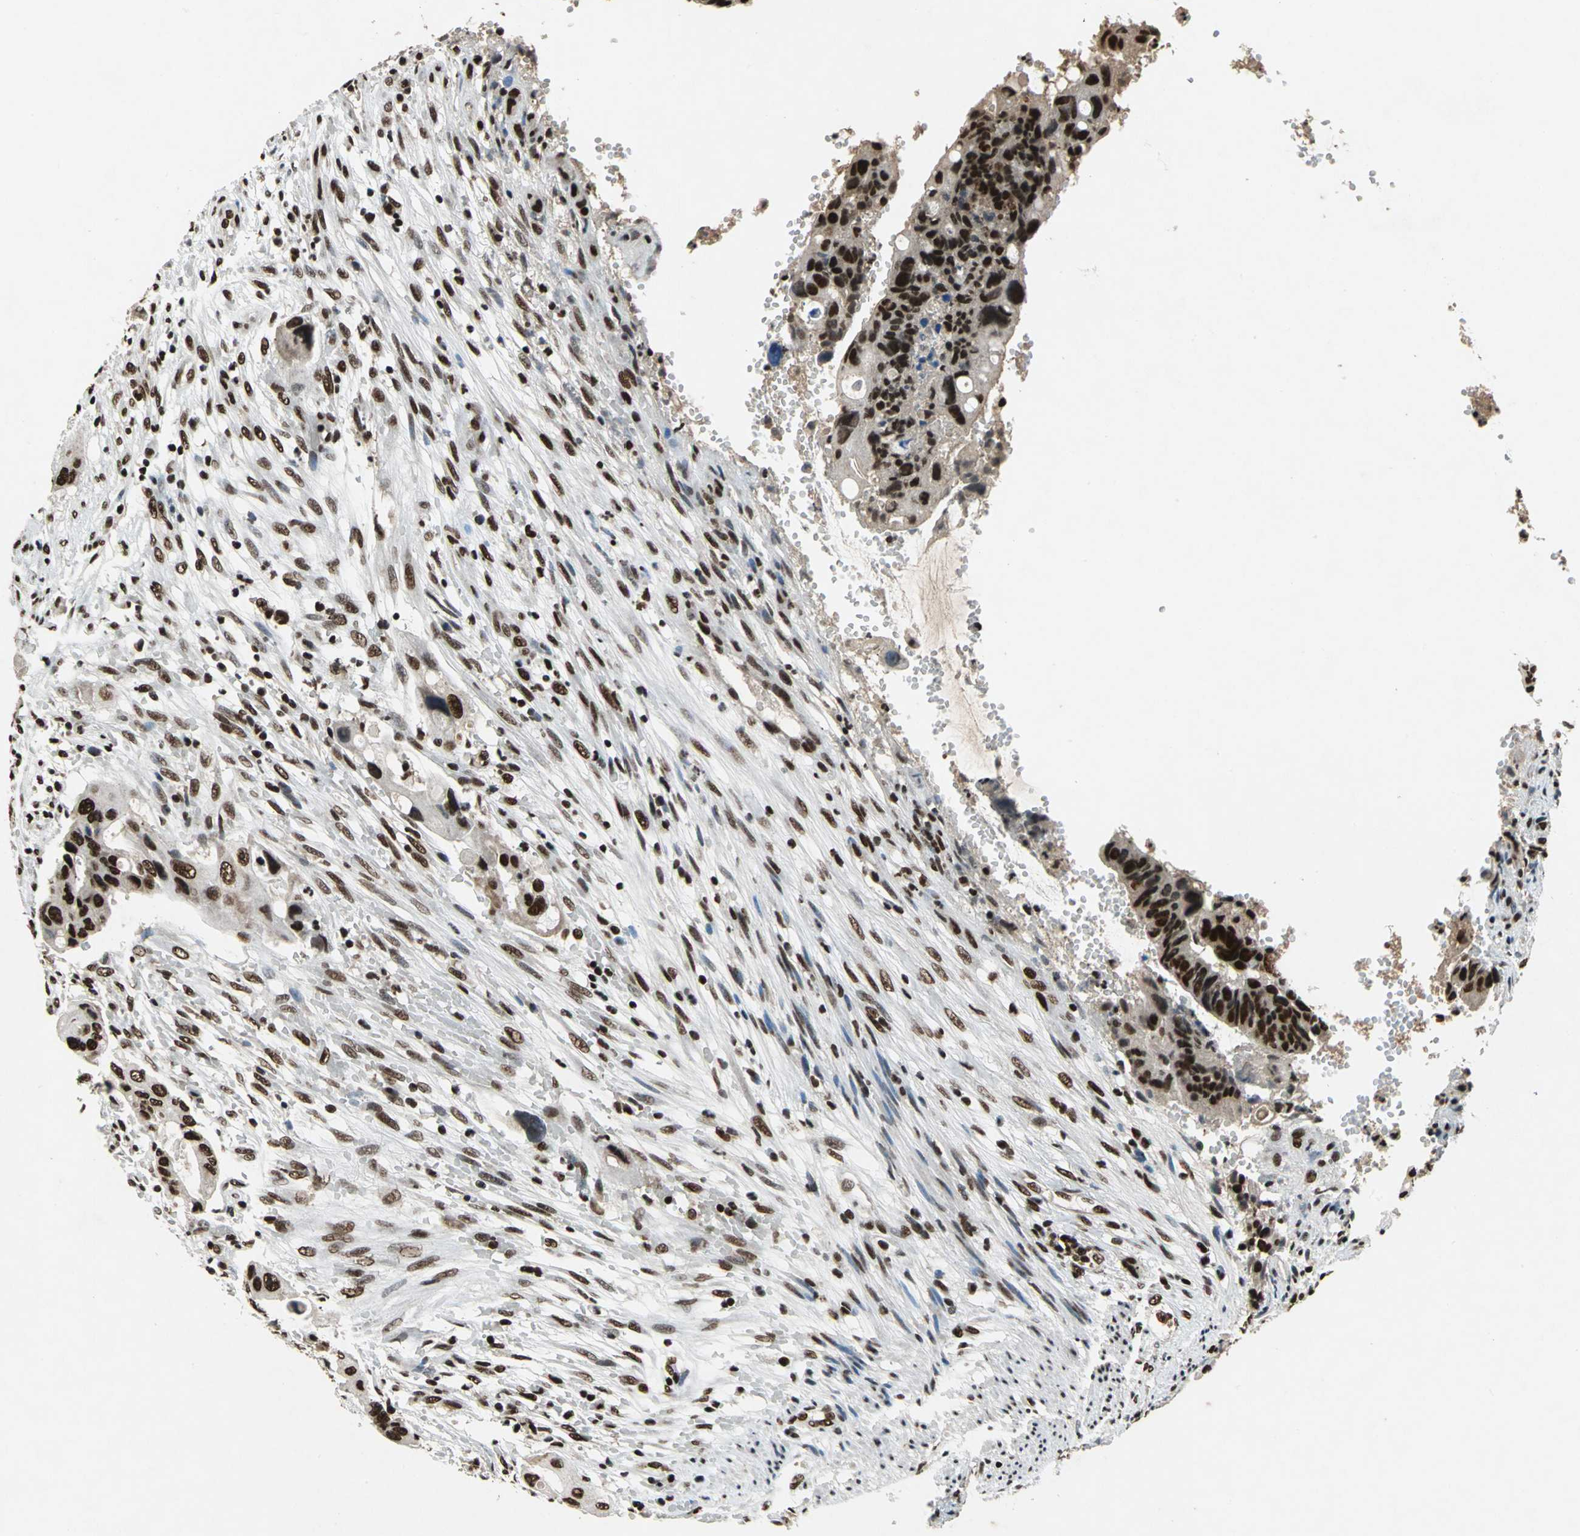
{"staining": {"intensity": "strong", "quantity": ">75%", "location": "nuclear"}, "tissue": "colorectal cancer", "cell_type": "Tumor cells", "image_type": "cancer", "snomed": [{"axis": "morphology", "description": "Adenocarcinoma, NOS"}, {"axis": "topography", "description": "Colon"}], "caption": "Immunohistochemistry image of neoplastic tissue: adenocarcinoma (colorectal) stained using immunohistochemistry (IHC) demonstrates high levels of strong protein expression localized specifically in the nuclear of tumor cells, appearing as a nuclear brown color.", "gene": "MTA2", "patient": {"sex": "female", "age": 57}}